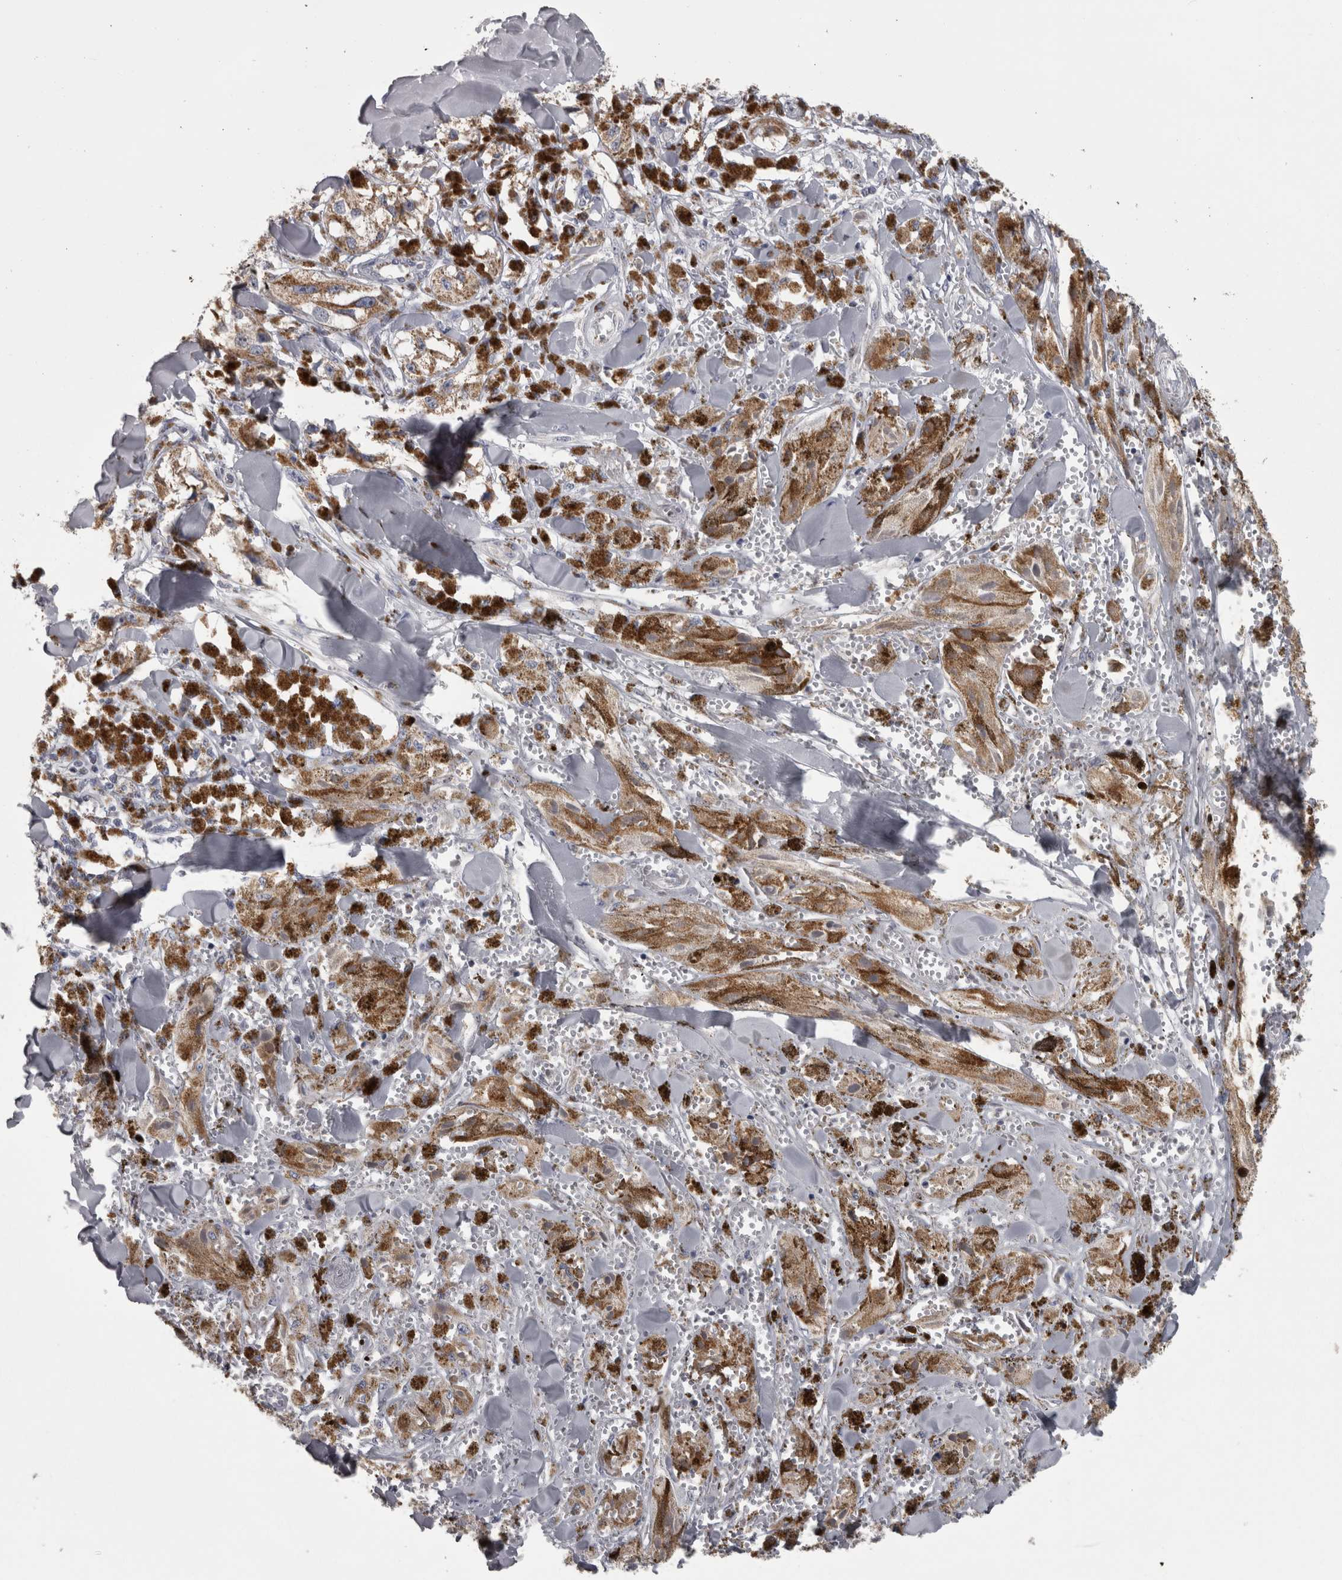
{"staining": {"intensity": "moderate", "quantity": ">75%", "location": "cytoplasmic/membranous"}, "tissue": "melanoma", "cell_type": "Tumor cells", "image_type": "cancer", "snomed": [{"axis": "morphology", "description": "Malignant melanoma, NOS"}, {"axis": "topography", "description": "Skin"}], "caption": "Melanoma tissue shows moderate cytoplasmic/membranous staining in about >75% of tumor cells", "gene": "DBT", "patient": {"sex": "male", "age": 88}}